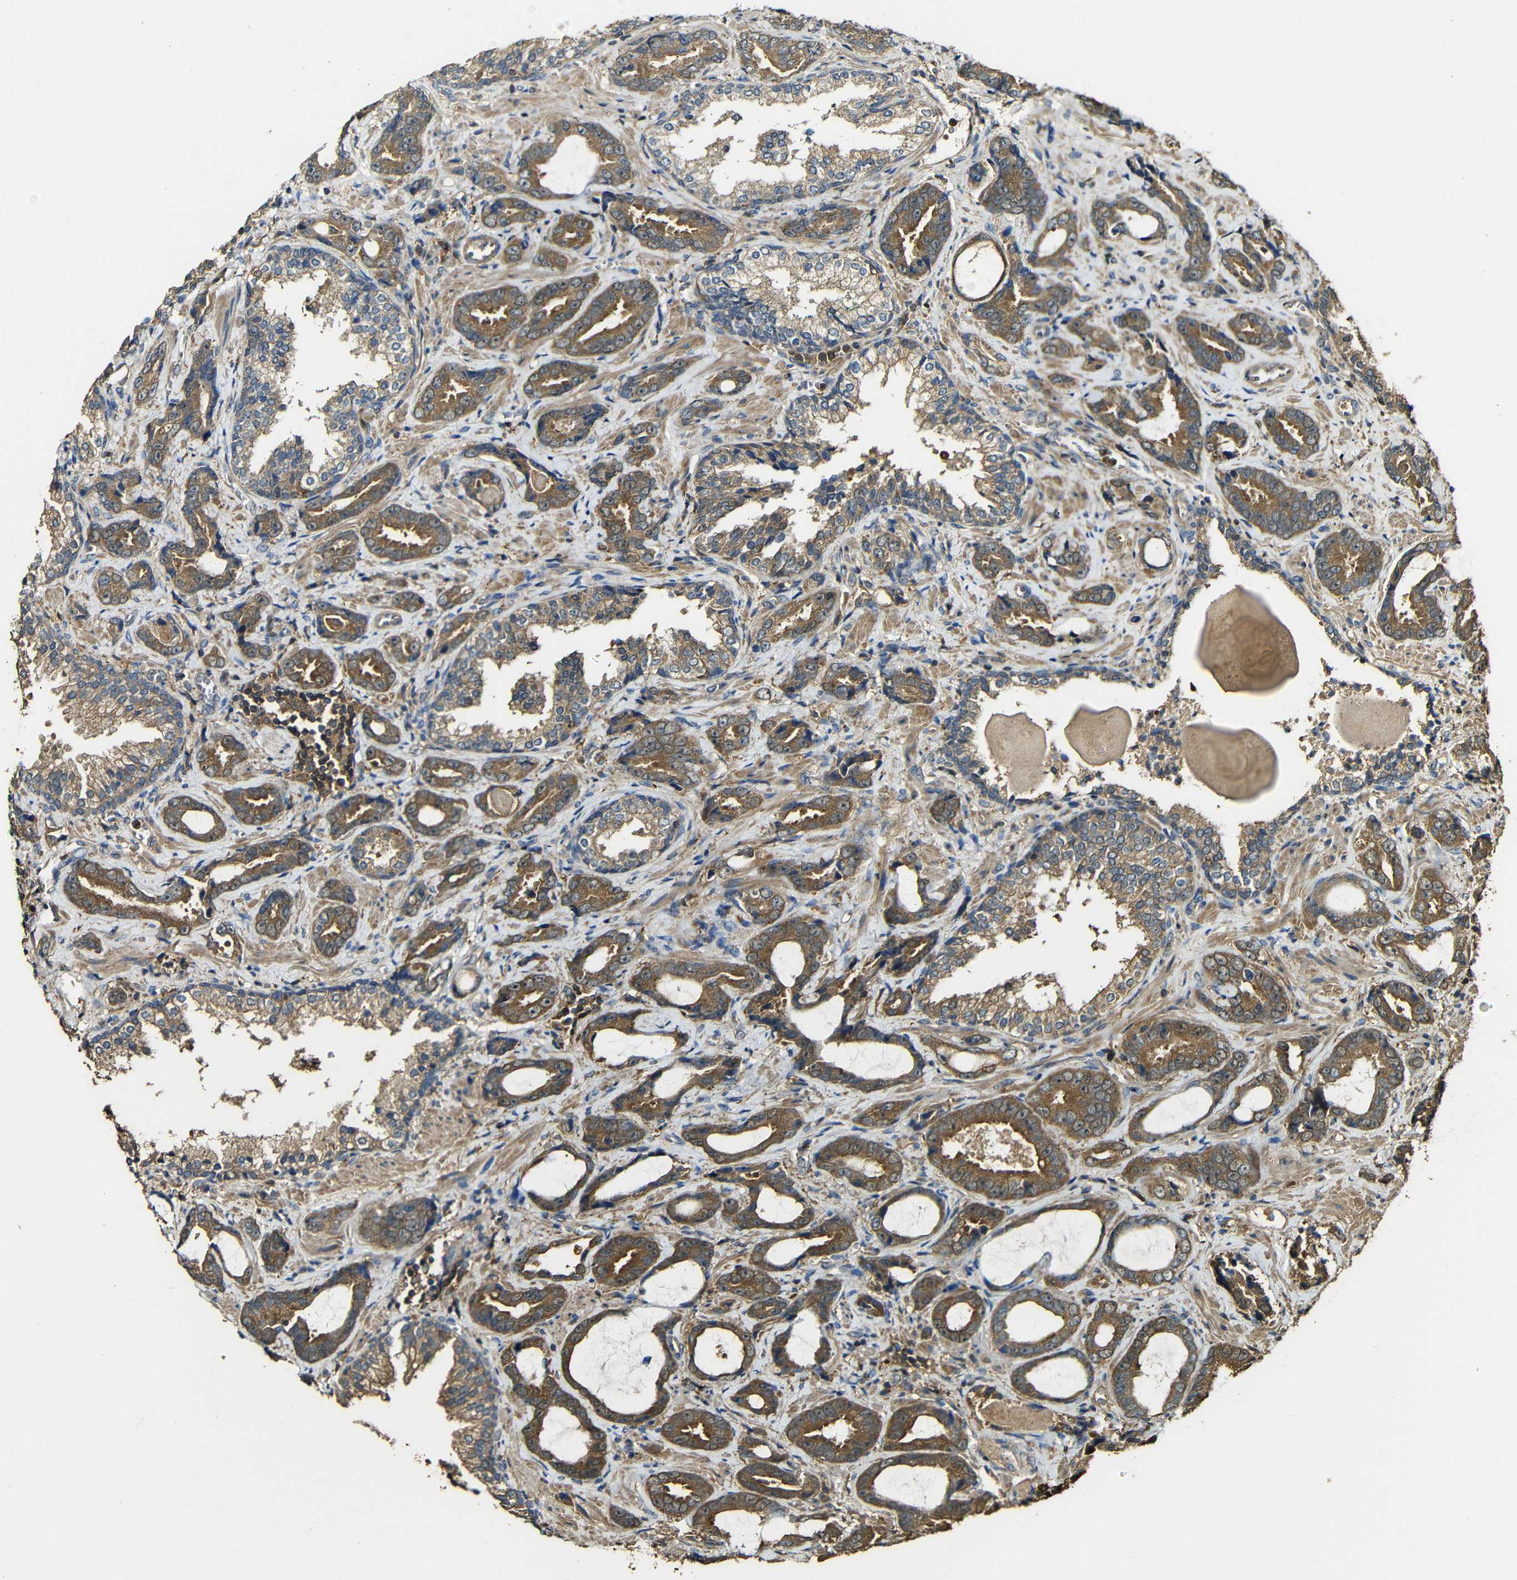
{"staining": {"intensity": "strong", "quantity": ">75%", "location": "cytoplasmic/membranous"}, "tissue": "prostate cancer", "cell_type": "Tumor cells", "image_type": "cancer", "snomed": [{"axis": "morphology", "description": "Adenocarcinoma, Low grade"}, {"axis": "topography", "description": "Prostate"}], "caption": "An image showing strong cytoplasmic/membranous positivity in about >75% of tumor cells in prostate cancer (adenocarcinoma (low-grade)), as visualized by brown immunohistochemical staining.", "gene": "CASP8", "patient": {"sex": "male", "age": 60}}